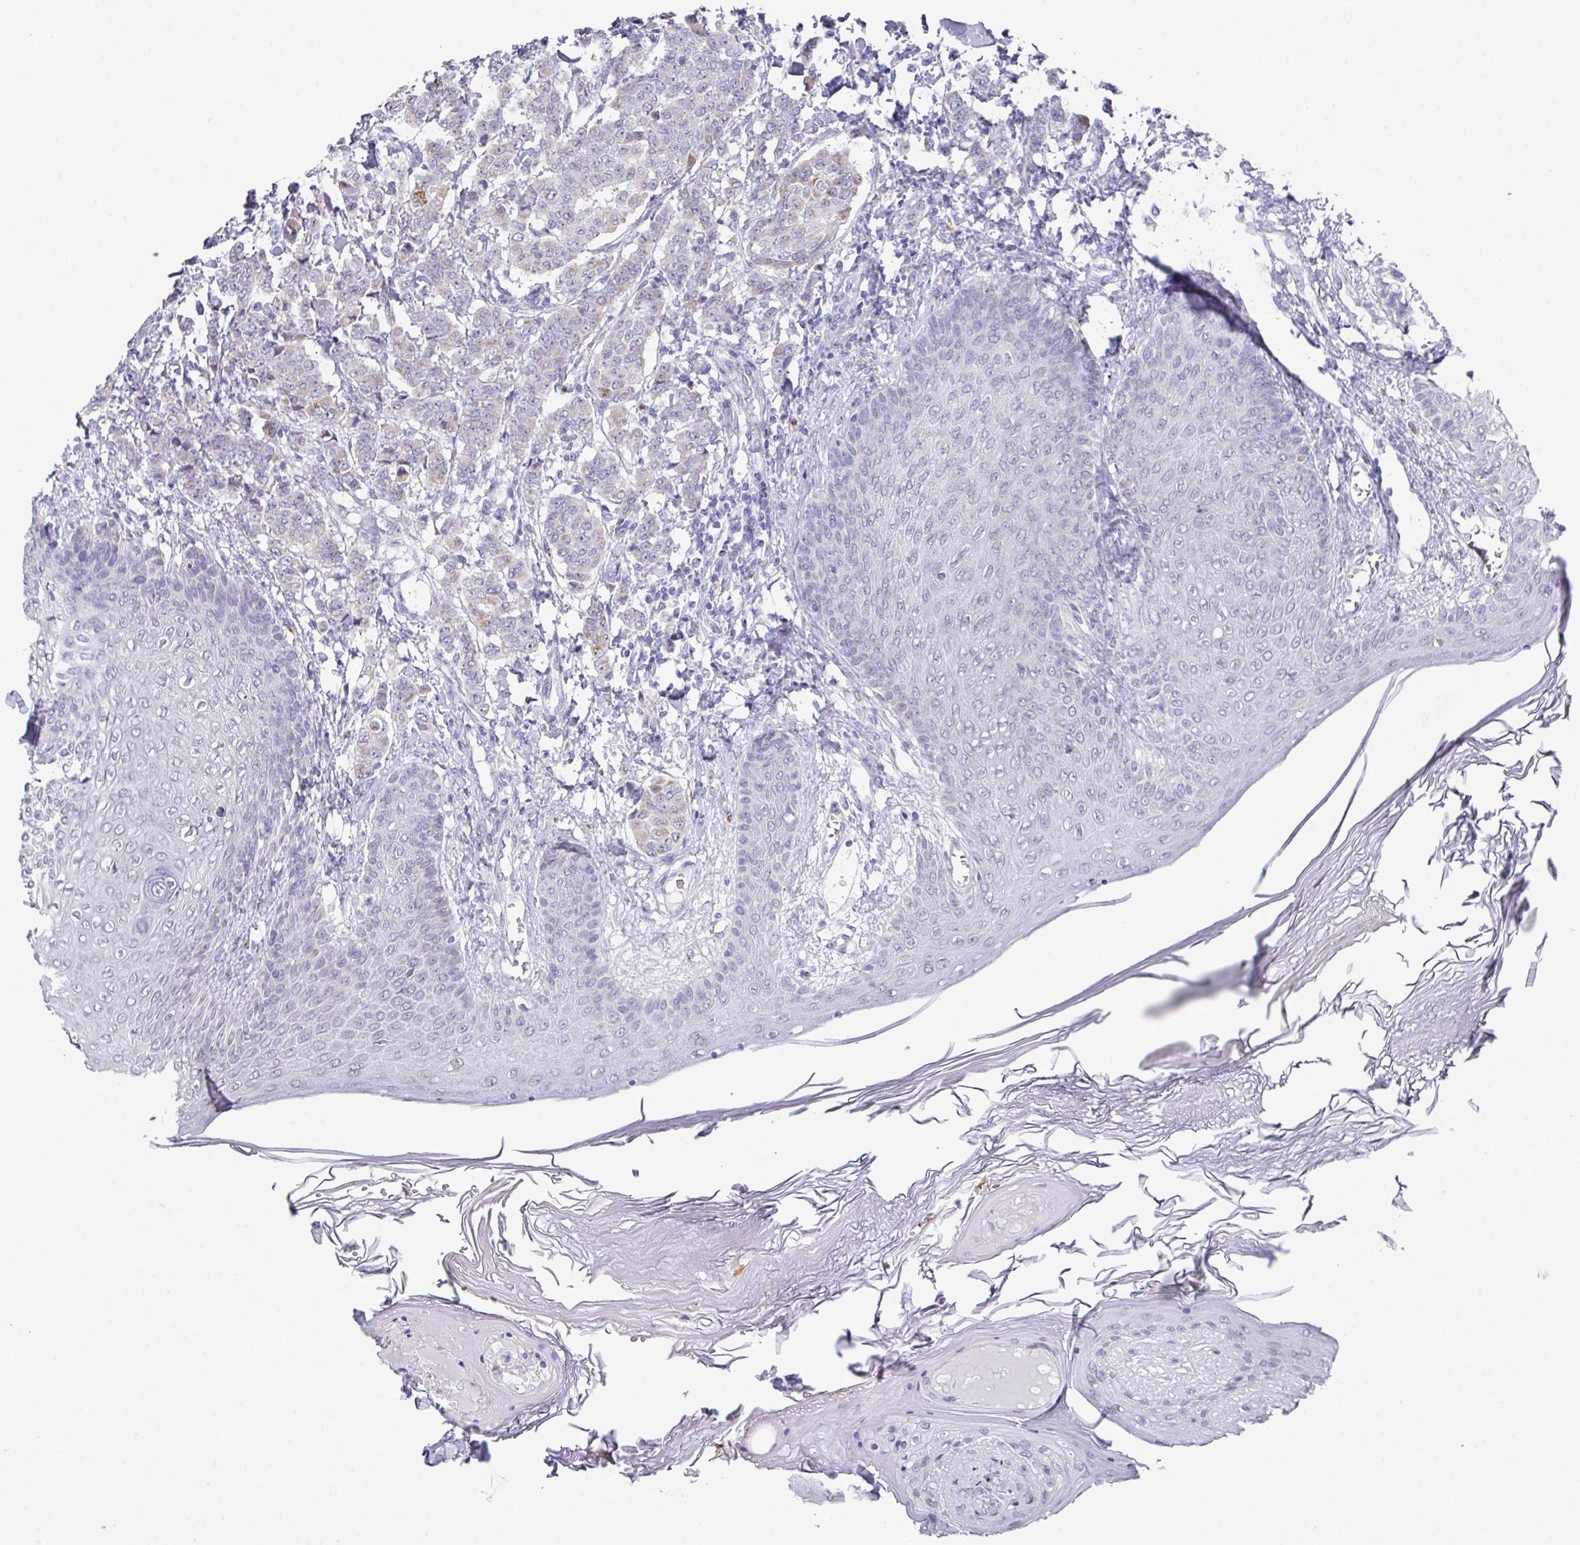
{"staining": {"intensity": "weak", "quantity": "<25%", "location": "cytoplasmic/membranous"}, "tissue": "breast cancer", "cell_type": "Tumor cells", "image_type": "cancer", "snomed": [{"axis": "morphology", "description": "Duct carcinoma"}, {"axis": "topography", "description": "Breast"}], "caption": "Image shows no significant protein positivity in tumor cells of breast infiltrating ductal carcinoma.", "gene": "VKORC1L1", "patient": {"sex": "female", "age": 40}}